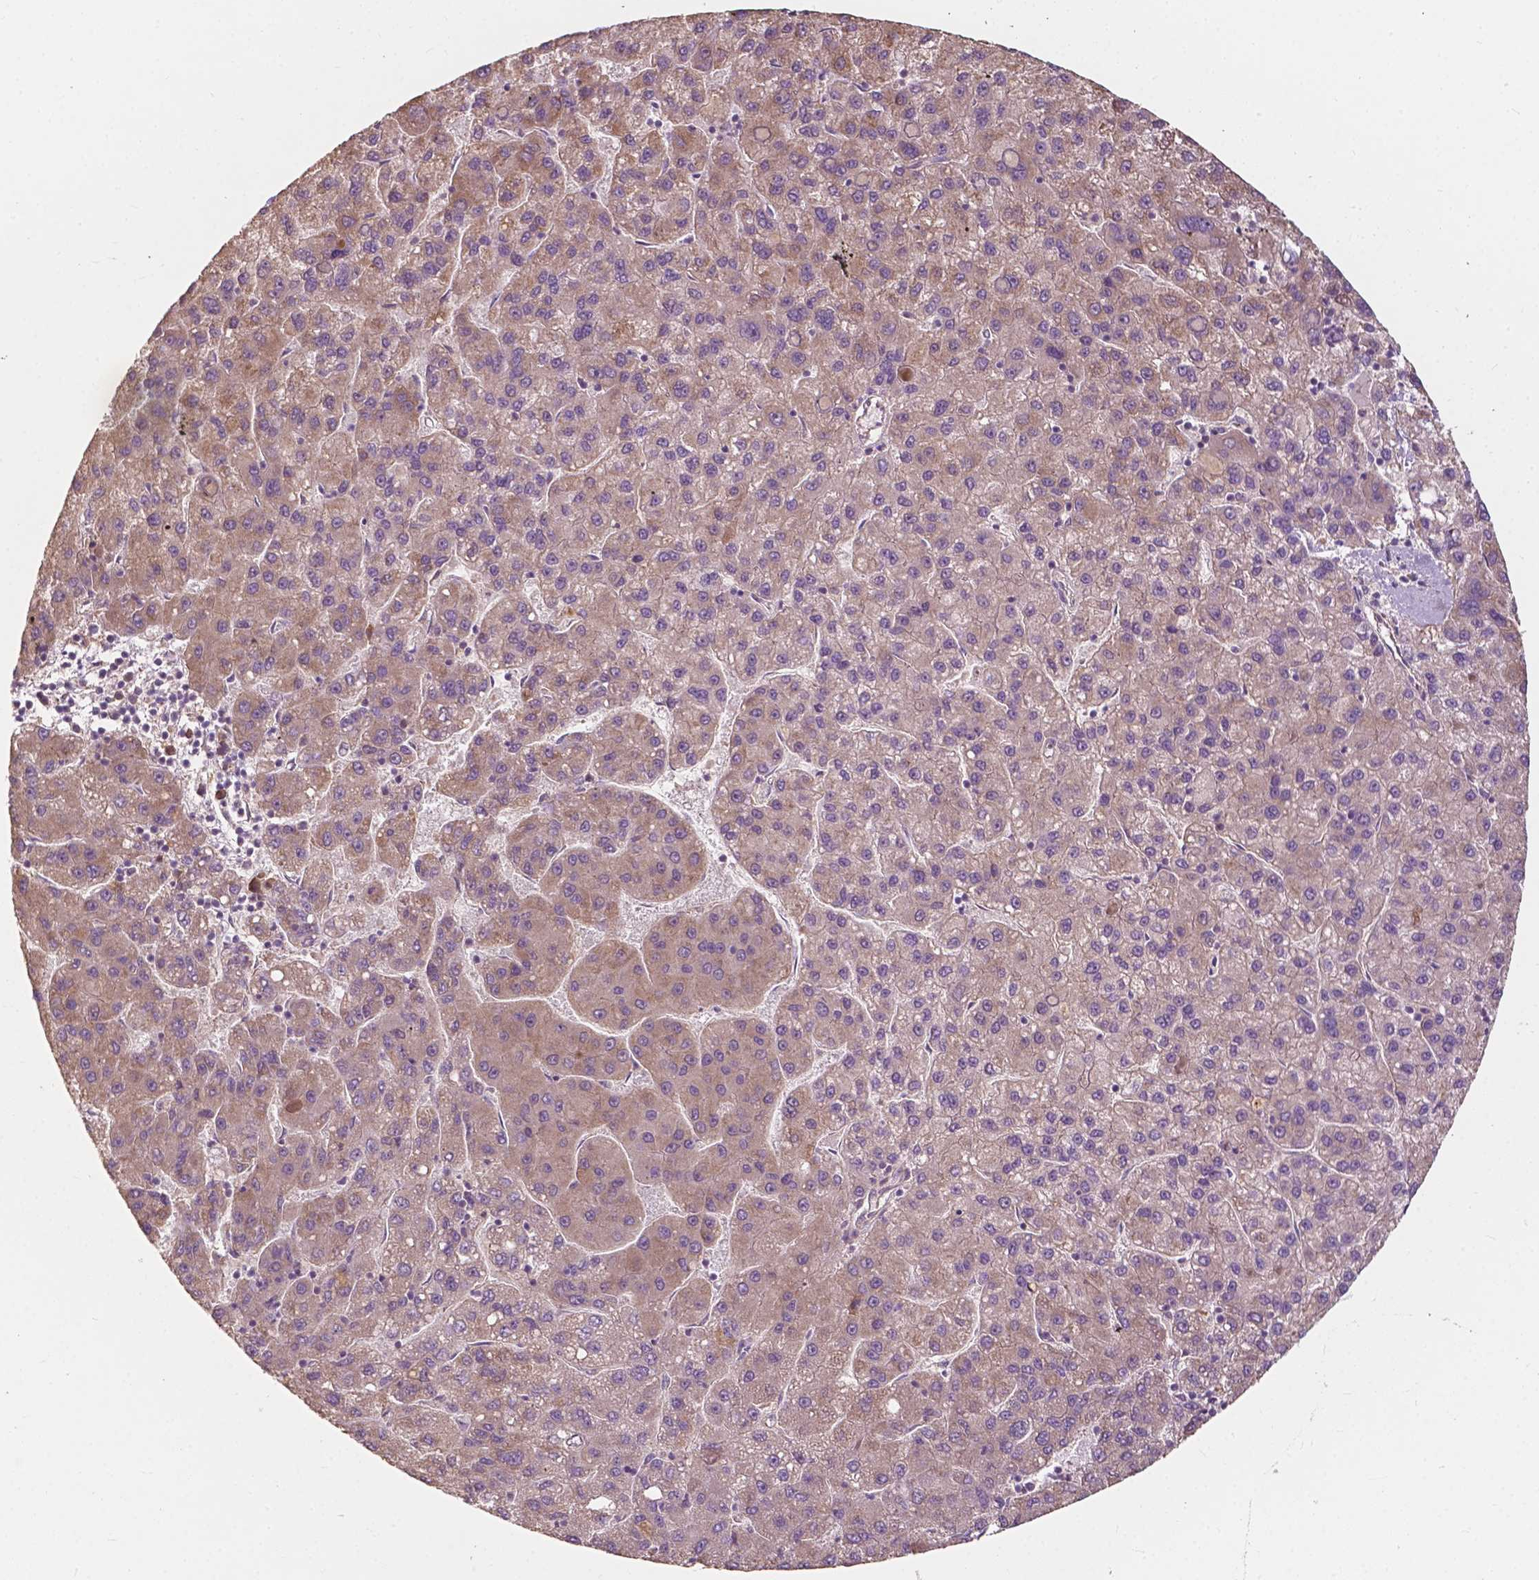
{"staining": {"intensity": "weak", "quantity": "25%-75%", "location": "cytoplasmic/membranous"}, "tissue": "liver cancer", "cell_type": "Tumor cells", "image_type": "cancer", "snomed": [{"axis": "morphology", "description": "Carcinoma, Hepatocellular, NOS"}, {"axis": "topography", "description": "Liver"}], "caption": "Weak cytoplasmic/membranous expression for a protein is seen in approximately 25%-75% of tumor cells of liver cancer using IHC.", "gene": "G3BP1", "patient": {"sex": "female", "age": 82}}